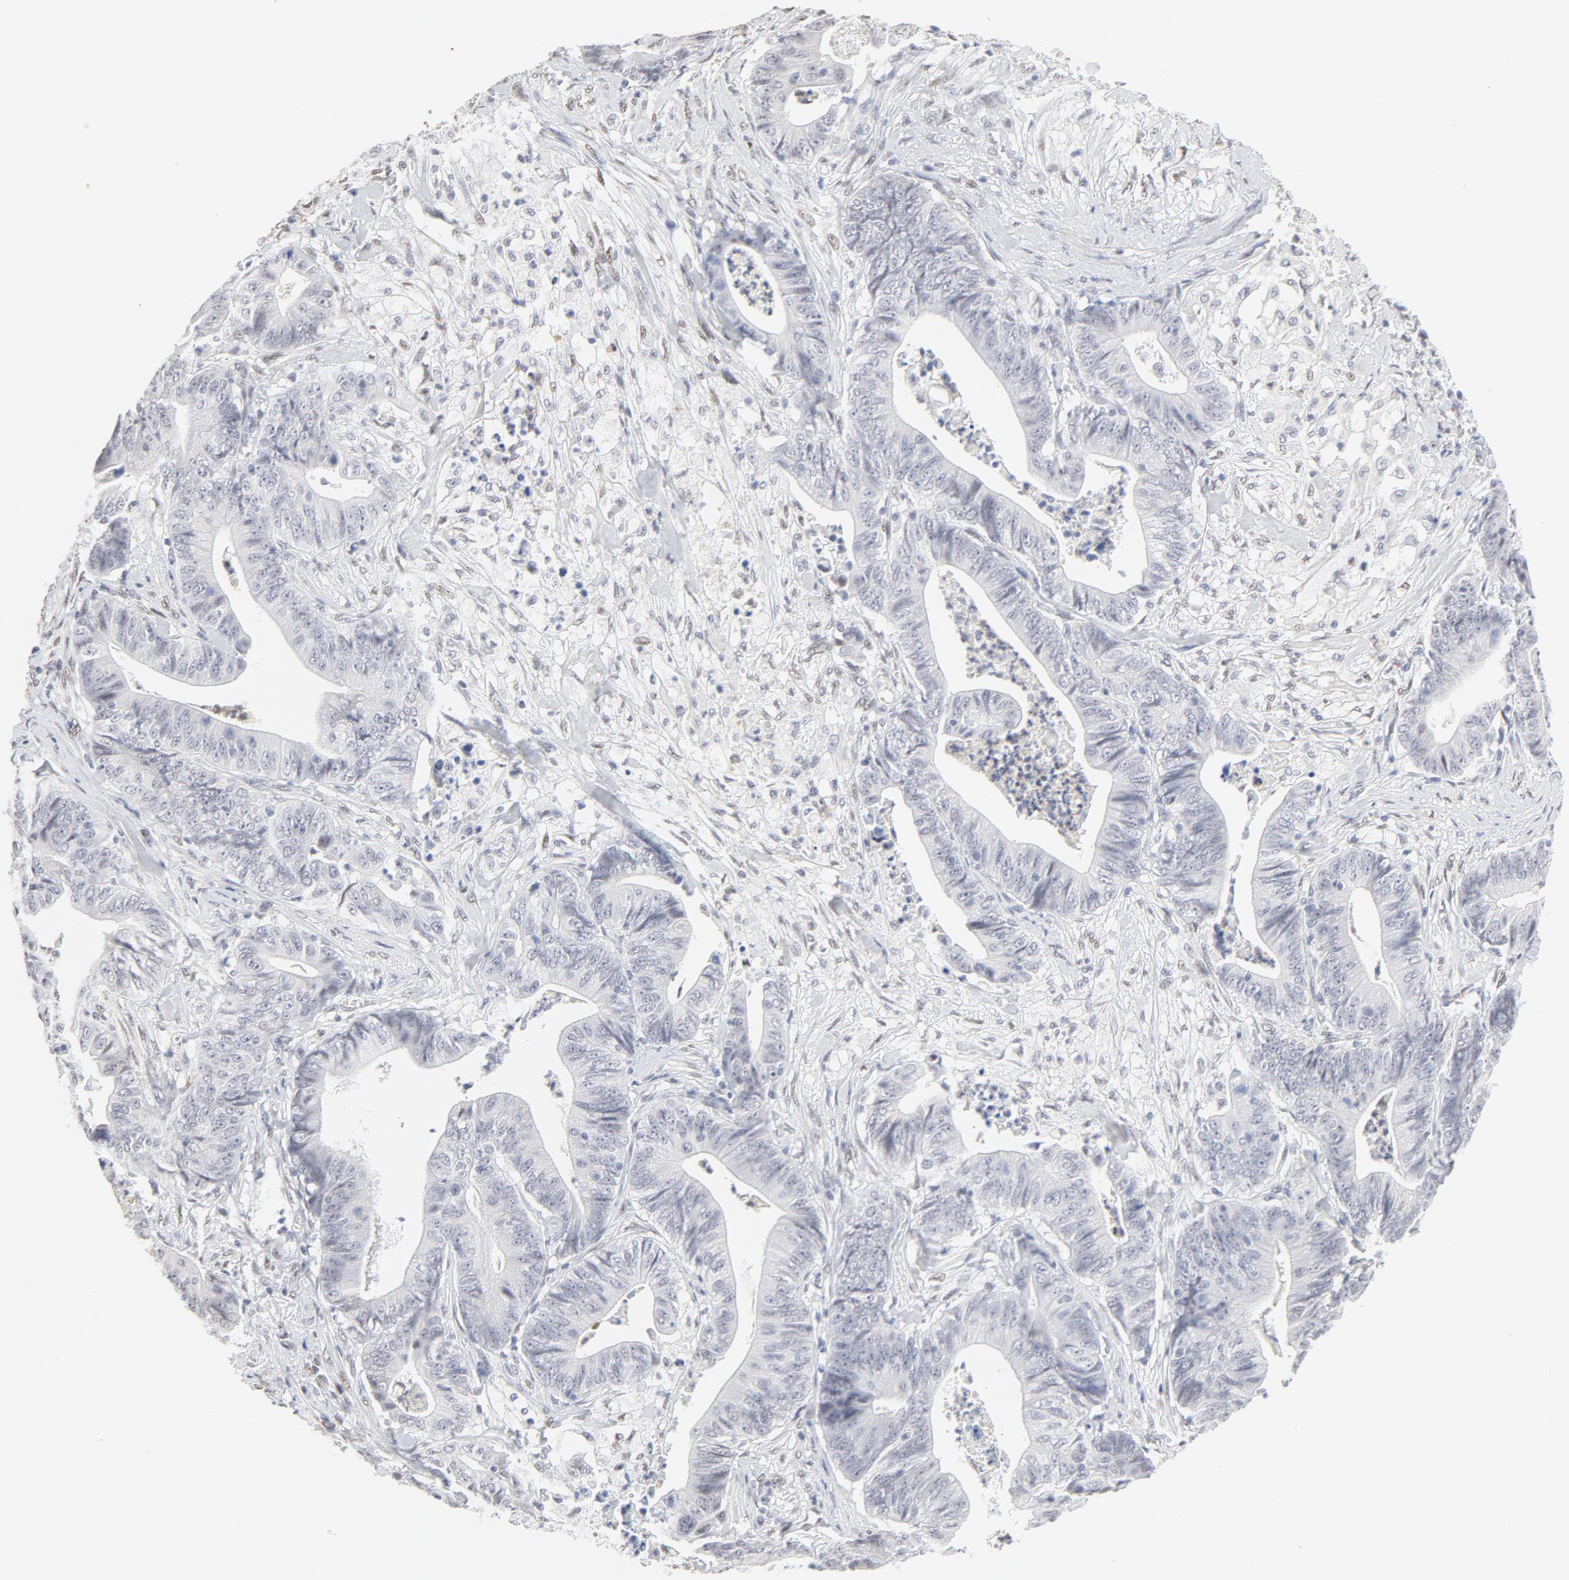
{"staining": {"intensity": "negative", "quantity": "none", "location": "none"}, "tissue": "stomach cancer", "cell_type": "Tumor cells", "image_type": "cancer", "snomed": [{"axis": "morphology", "description": "Adenocarcinoma, NOS"}, {"axis": "topography", "description": "Stomach, lower"}], "caption": "Tumor cells show no significant protein expression in stomach cancer (adenocarcinoma).", "gene": "PBX1", "patient": {"sex": "female", "age": 86}}